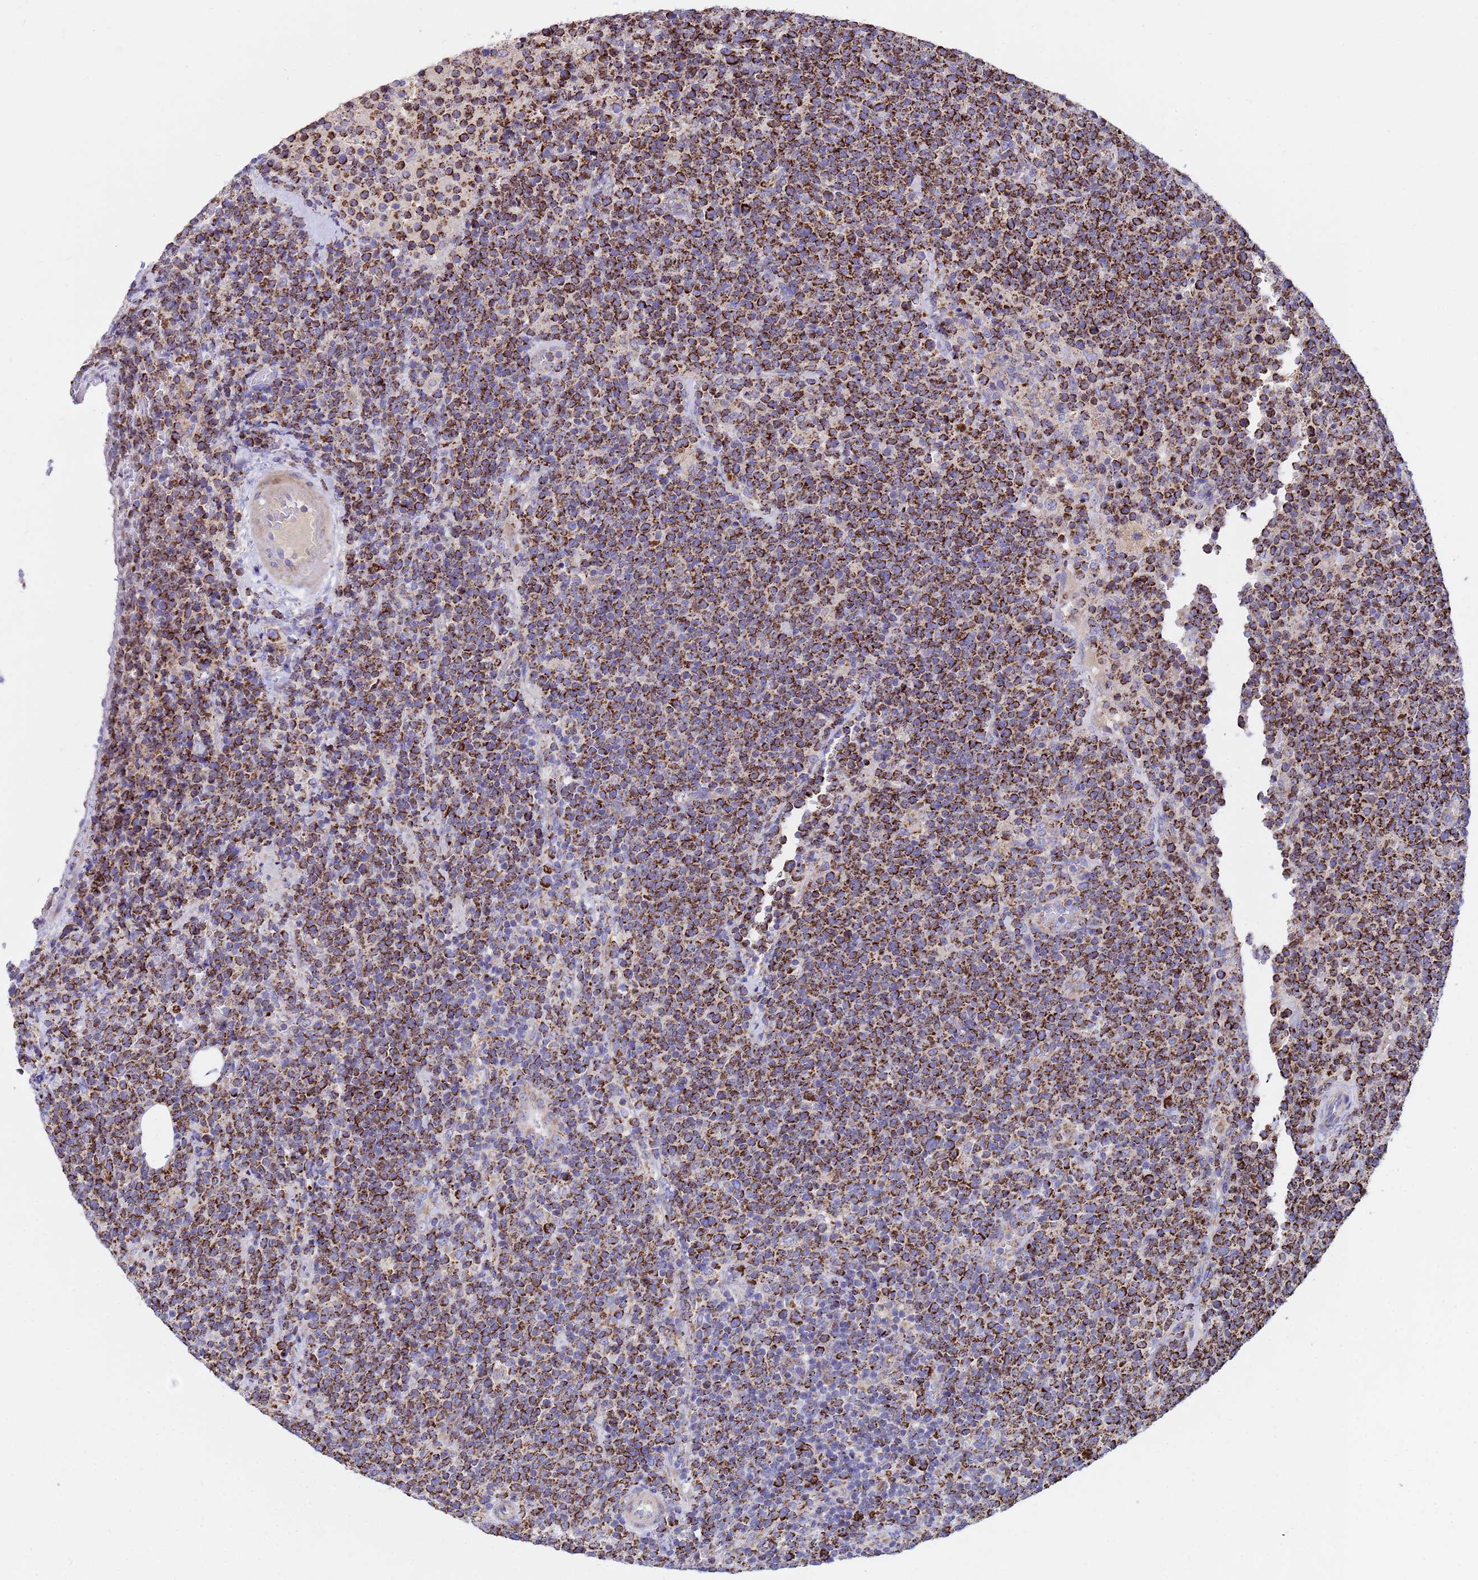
{"staining": {"intensity": "strong", "quantity": ">75%", "location": "cytoplasmic/membranous"}, "tissue": "lymphoma", "cell_type": "Tumor cells", "image_type": "cancer", "snomed": [{"axis": "morphology", "description": "Malignant lymphoma, non-Hodgkin's type, High grade"}, {"axis": "topography", "description": "Lymph node"}], "caption": "DAB immunohistochemical staining of human lymphoma exhibits strong cytoplasmic/membranous protein staining in approximately >75% of tumor cells.", "gene": "TUBGCP3", "patient": {"sex": "male", "age": 61}}